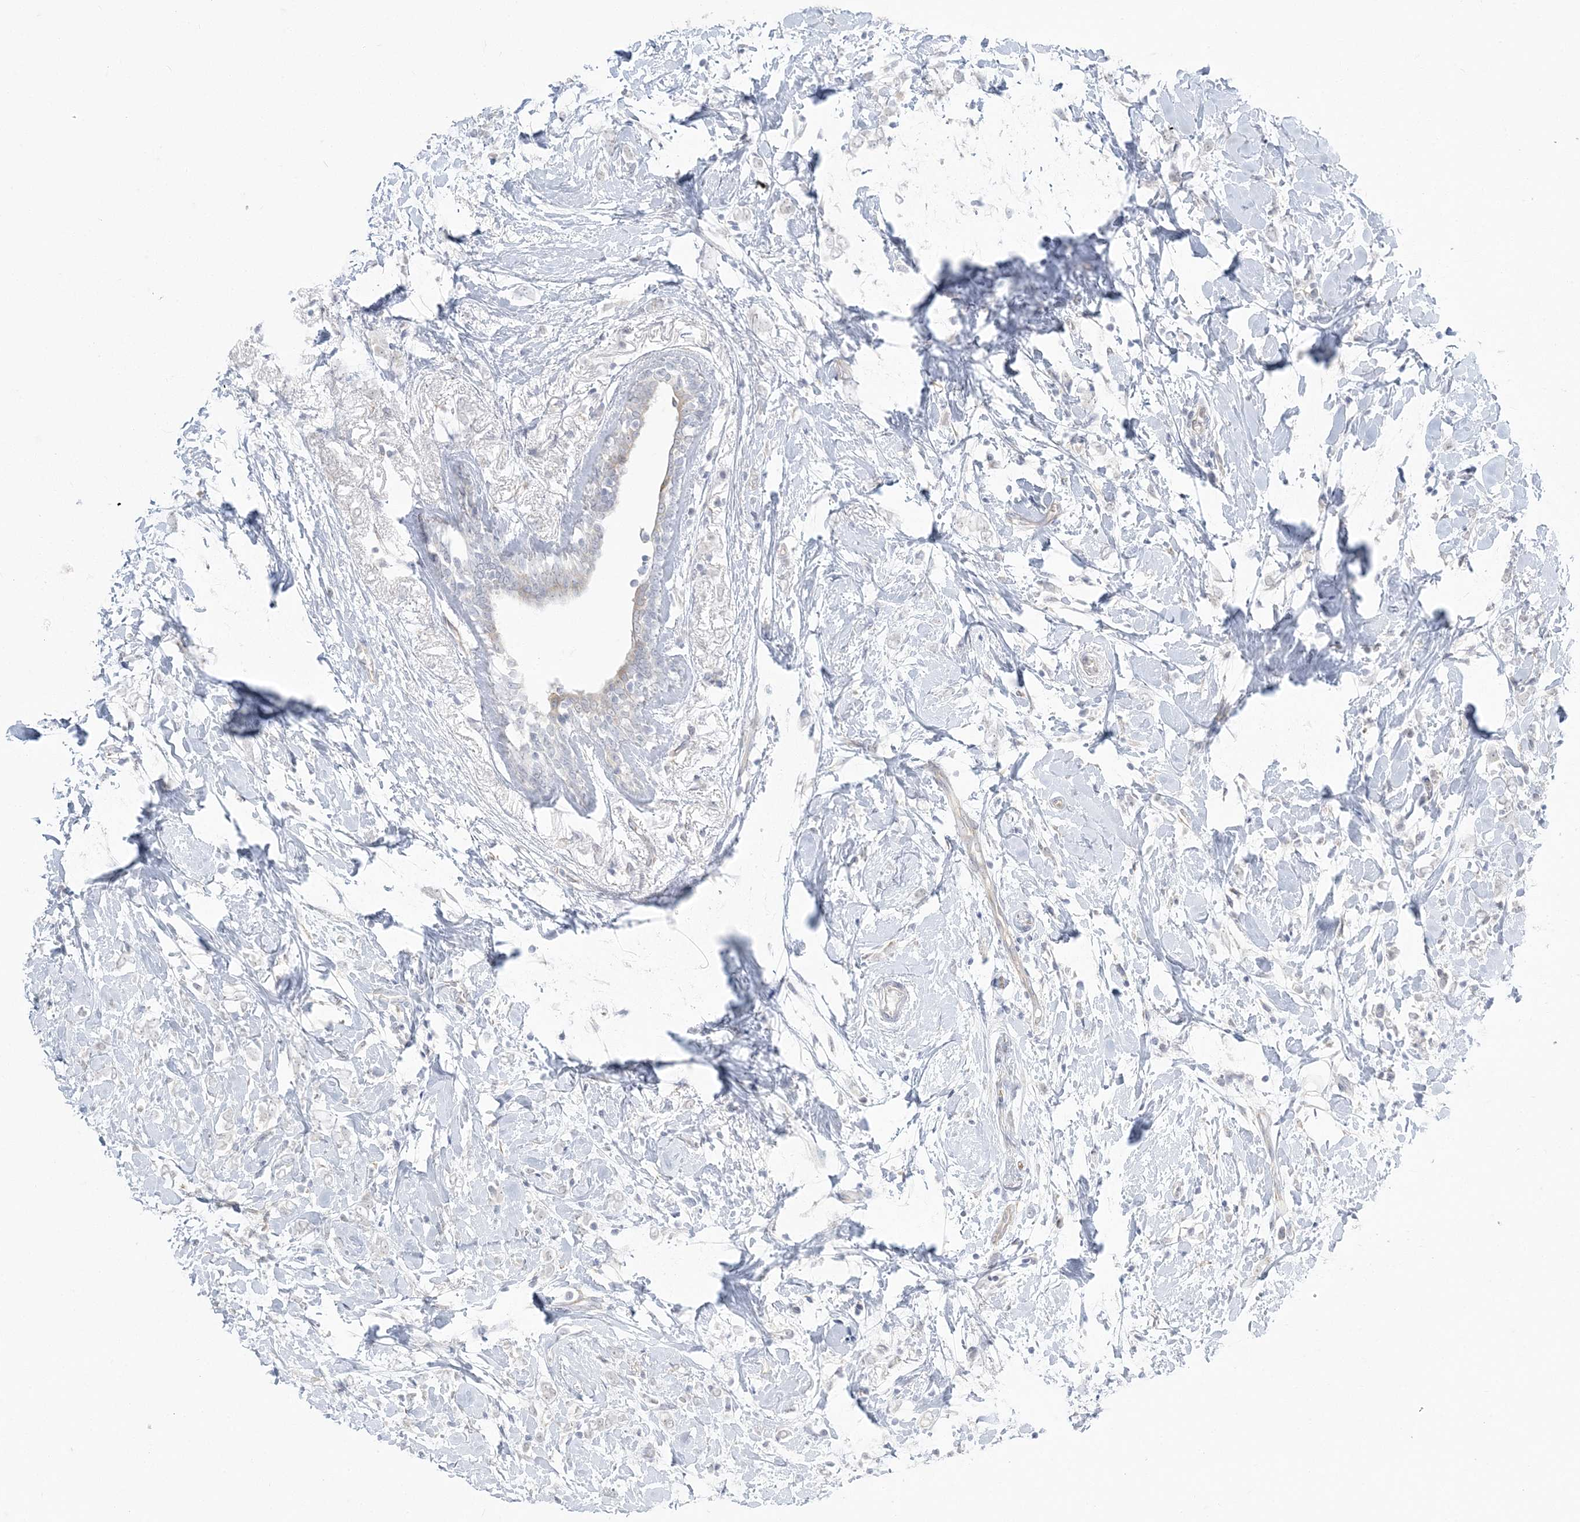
{"staining": {"intensity": "negative", "quantity": "none", "location": "none"}, "tissue": "breast cancer", "cell_type": "Tumor cells", "image_type": "cancer", "snomed": [{"axis": "morphology", "description": "Normal tissue, NOS"}, {"axis": "morphology", "description": "Lobular carcinoma"}, {"axis": "topography", "description": "Breast"}], "caption": "IHC histopathology image of breast cancer stained for a protein (brown), which demonstrates no staining in tumor cells.", "gene": "ZC3H6", "patient": {"sex": "female", "age": 47}}